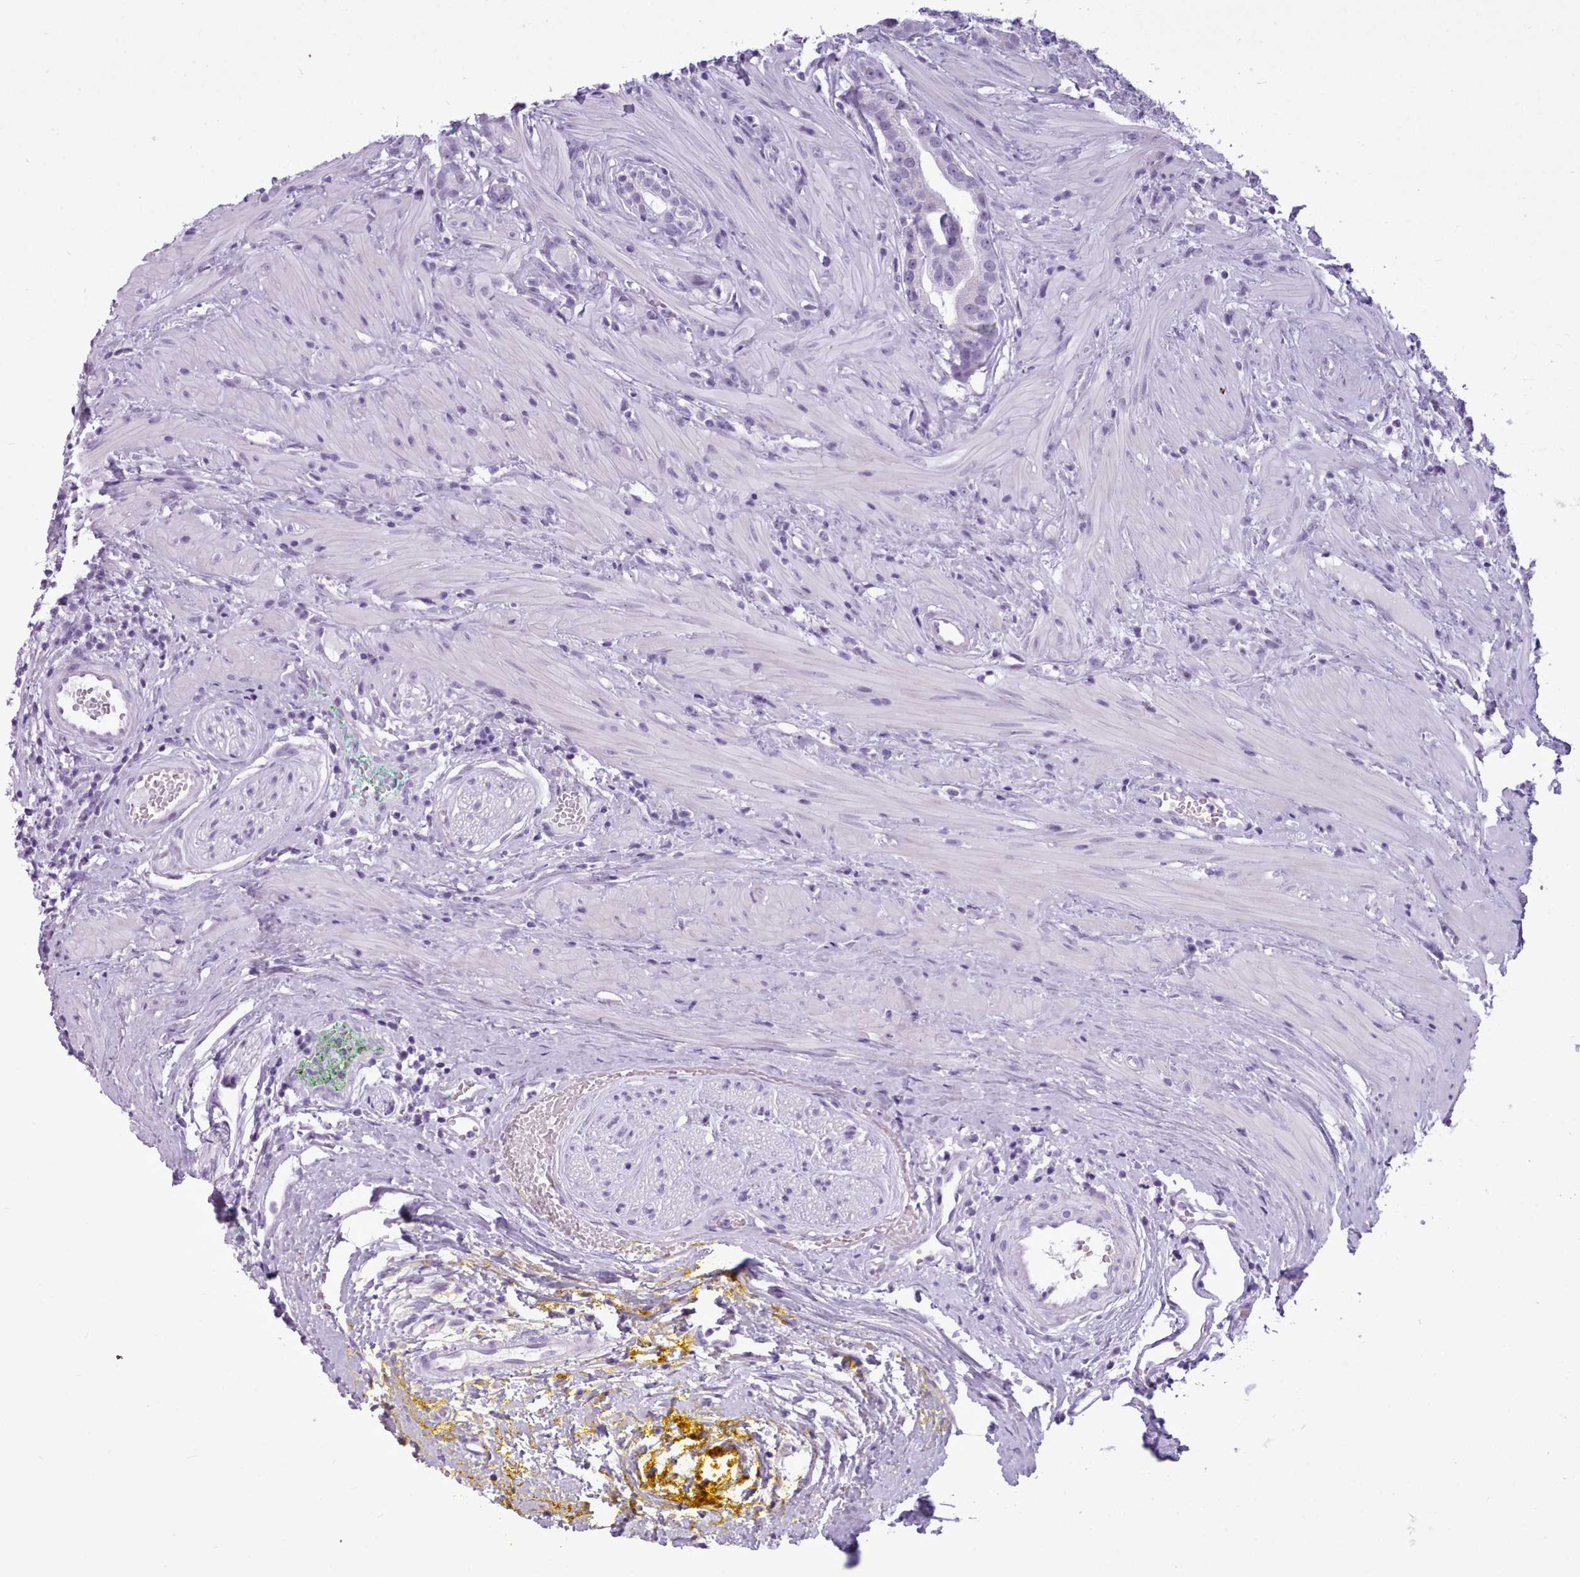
{"staining": {"intensity": "negative", "quantity": "none", "location": "none"}, "tissue": "prostate cancer", "cell_type": "Tumor cells", "image_type": "cancer", "snomed": [{"axis": "morphology", "description": "Adenocarcinoma, High grade"}, {"axis": "topography", "description": "Prostate"}], "caption": "Tumor cells show no significant positivity in prostate cancer (adenocarcinoma (high-grade)).", "gene": "FBXO48", "patient": {"sex": "male", "age": 67}}